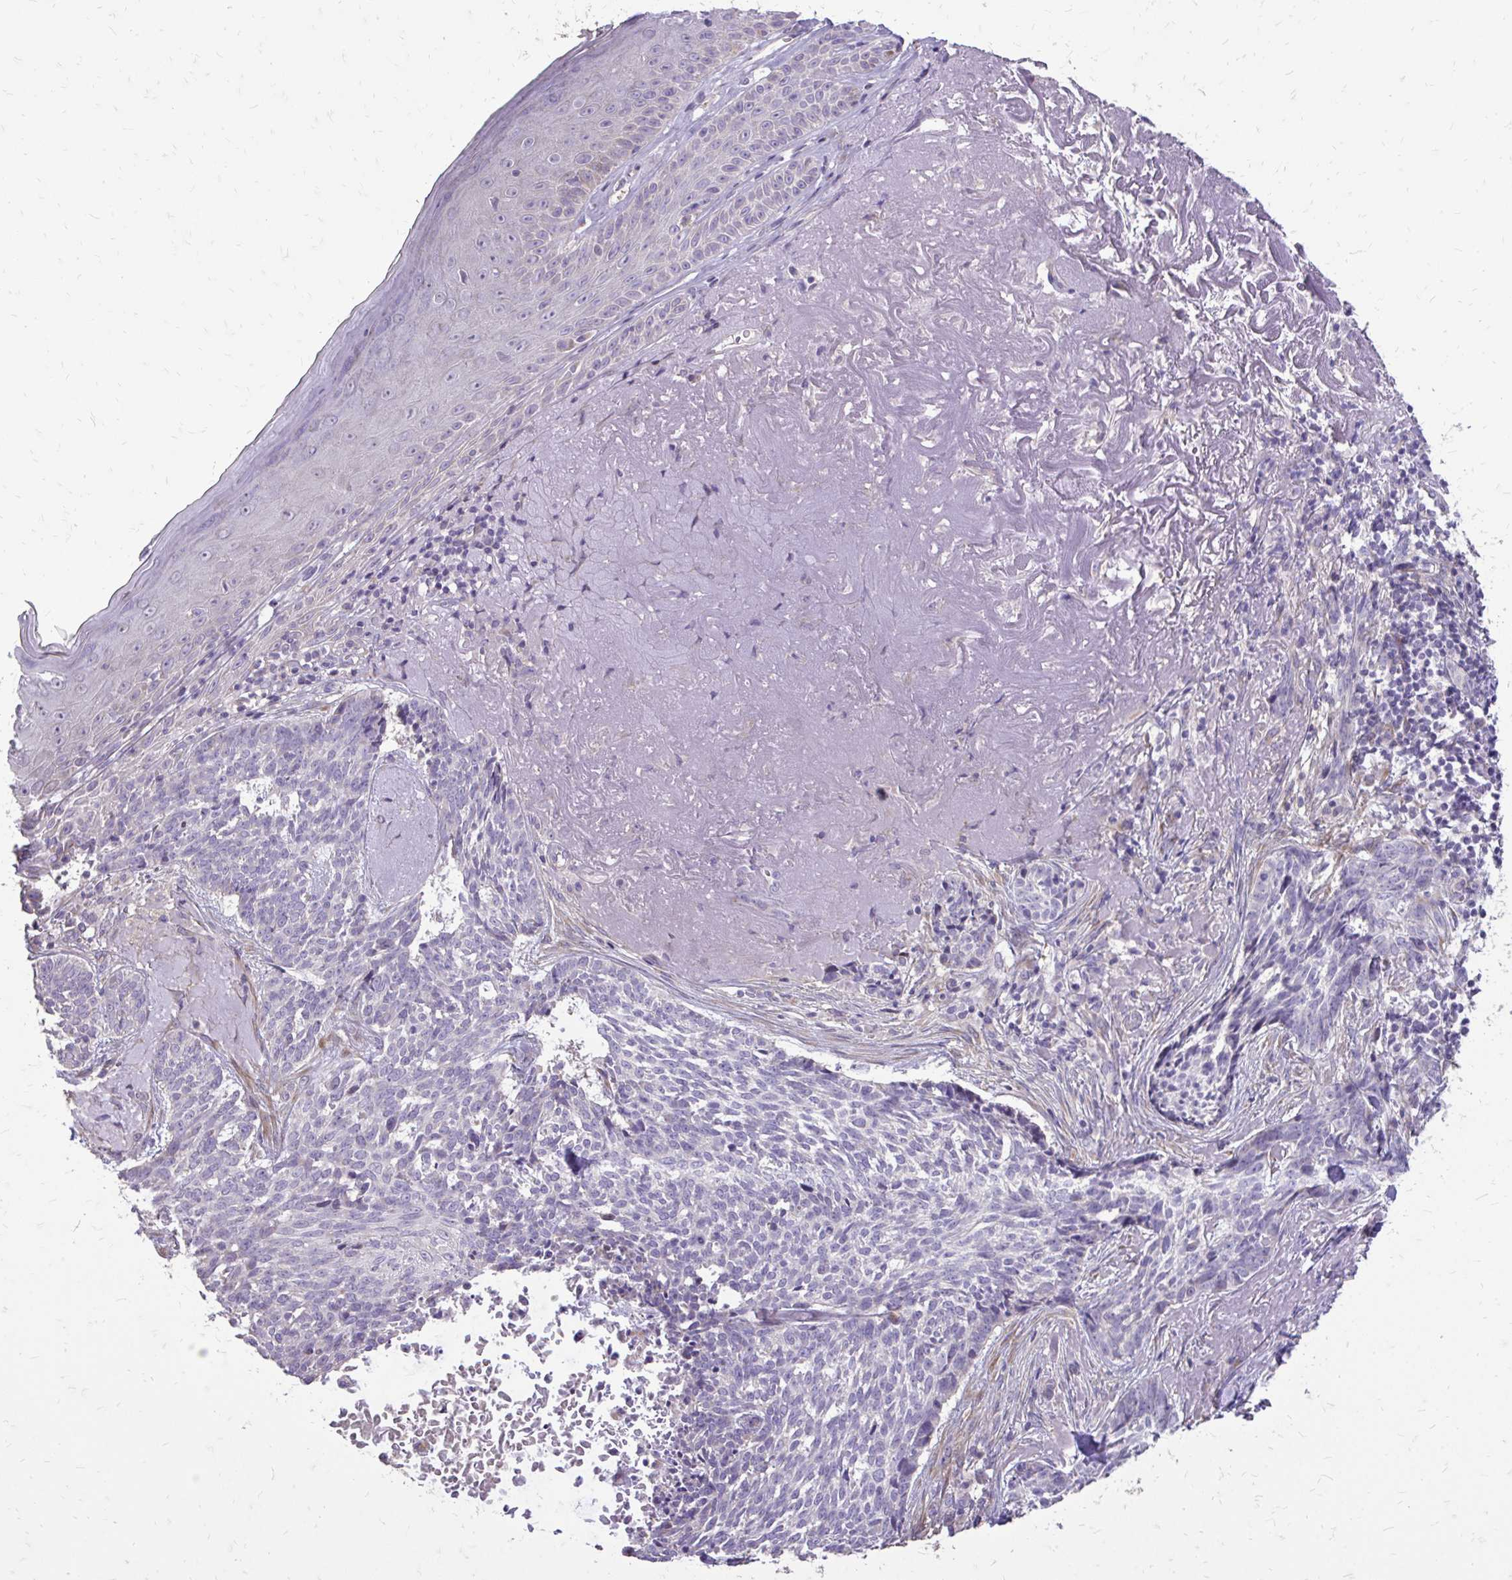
{"staining": {"intensity": "negative", "quantity": "none", "location": "none"}, "tissue": "skin cancer", "cell_type": "Tumor cells", "image_type": "cancer", "snomed": [{"axis": "morphology", "description": "Basal cell carcinoma"}, {"axis": "topography", "description": "Skin"}, {"axis": "topography", "description": "Skin of face"}], "caption": "IHC photomicrograph of skin cancer stained for a protein (brown), which reveals no expression in tumor cells.", "gene": "MYORG", "patient": {"sex": "female", "age": 95}}